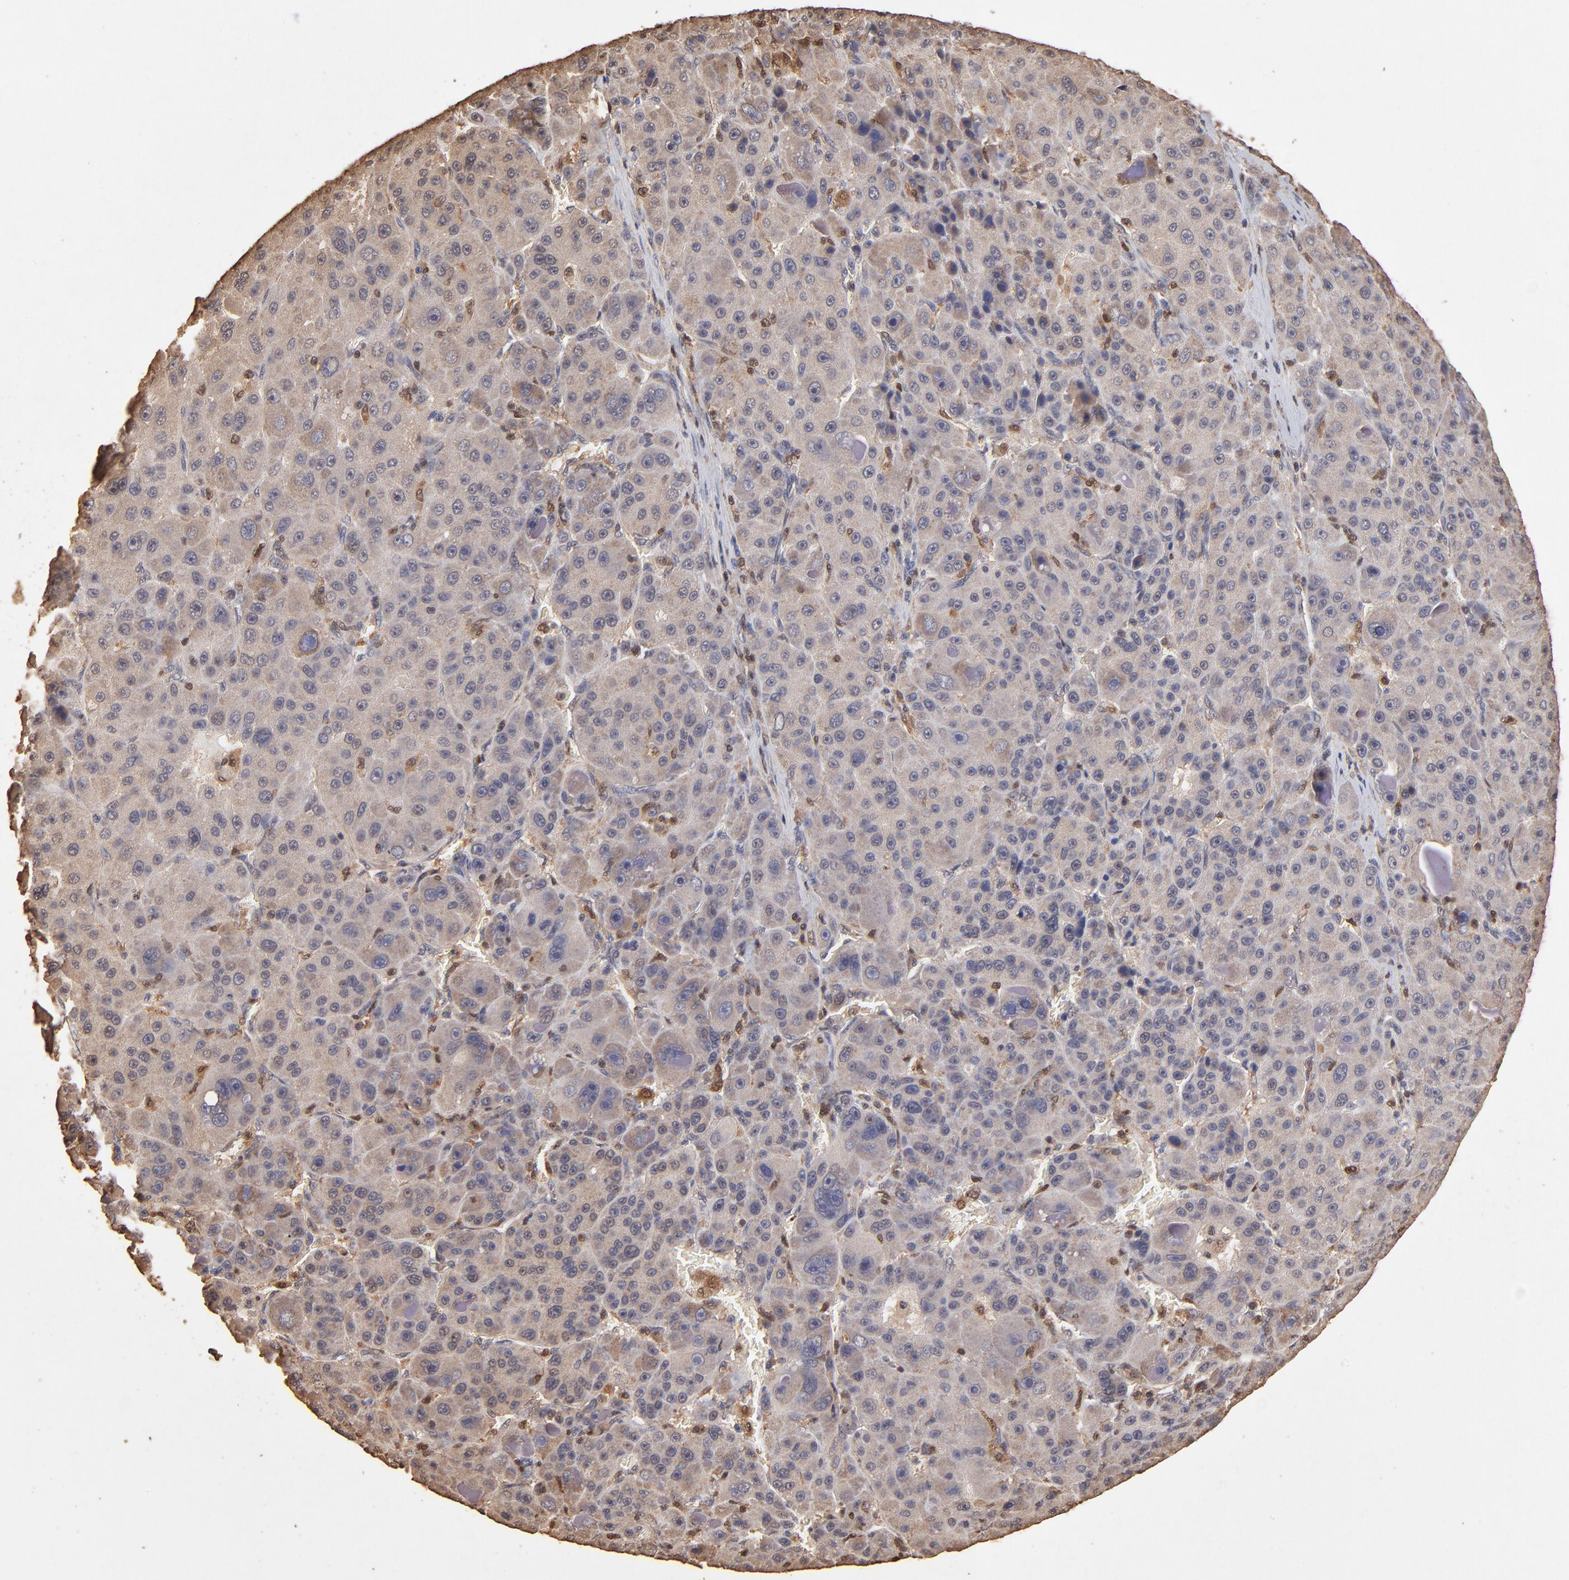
{"staining": {"intensity": "weak", "quantity": ">75%", "location": "cytoplasmic/membranous"}, "tissue": "liver cancer", "cell_type": "Tumor cells", "image_type": "cancer", "snomed": [{"axis": "morphology", "description": "Carcinoma, Hepatocellular, NOS"}, {"axis": "topography", "description": "Liver"}], "caption": "Liver cancer (hepatocellular carcinoma) stained with IHC demonstrates weak cytoplasmic/membranous staining in about >75% of tumor cells.", "gene": "CASP1", "patient": {"sex": "male", "age": 76}}